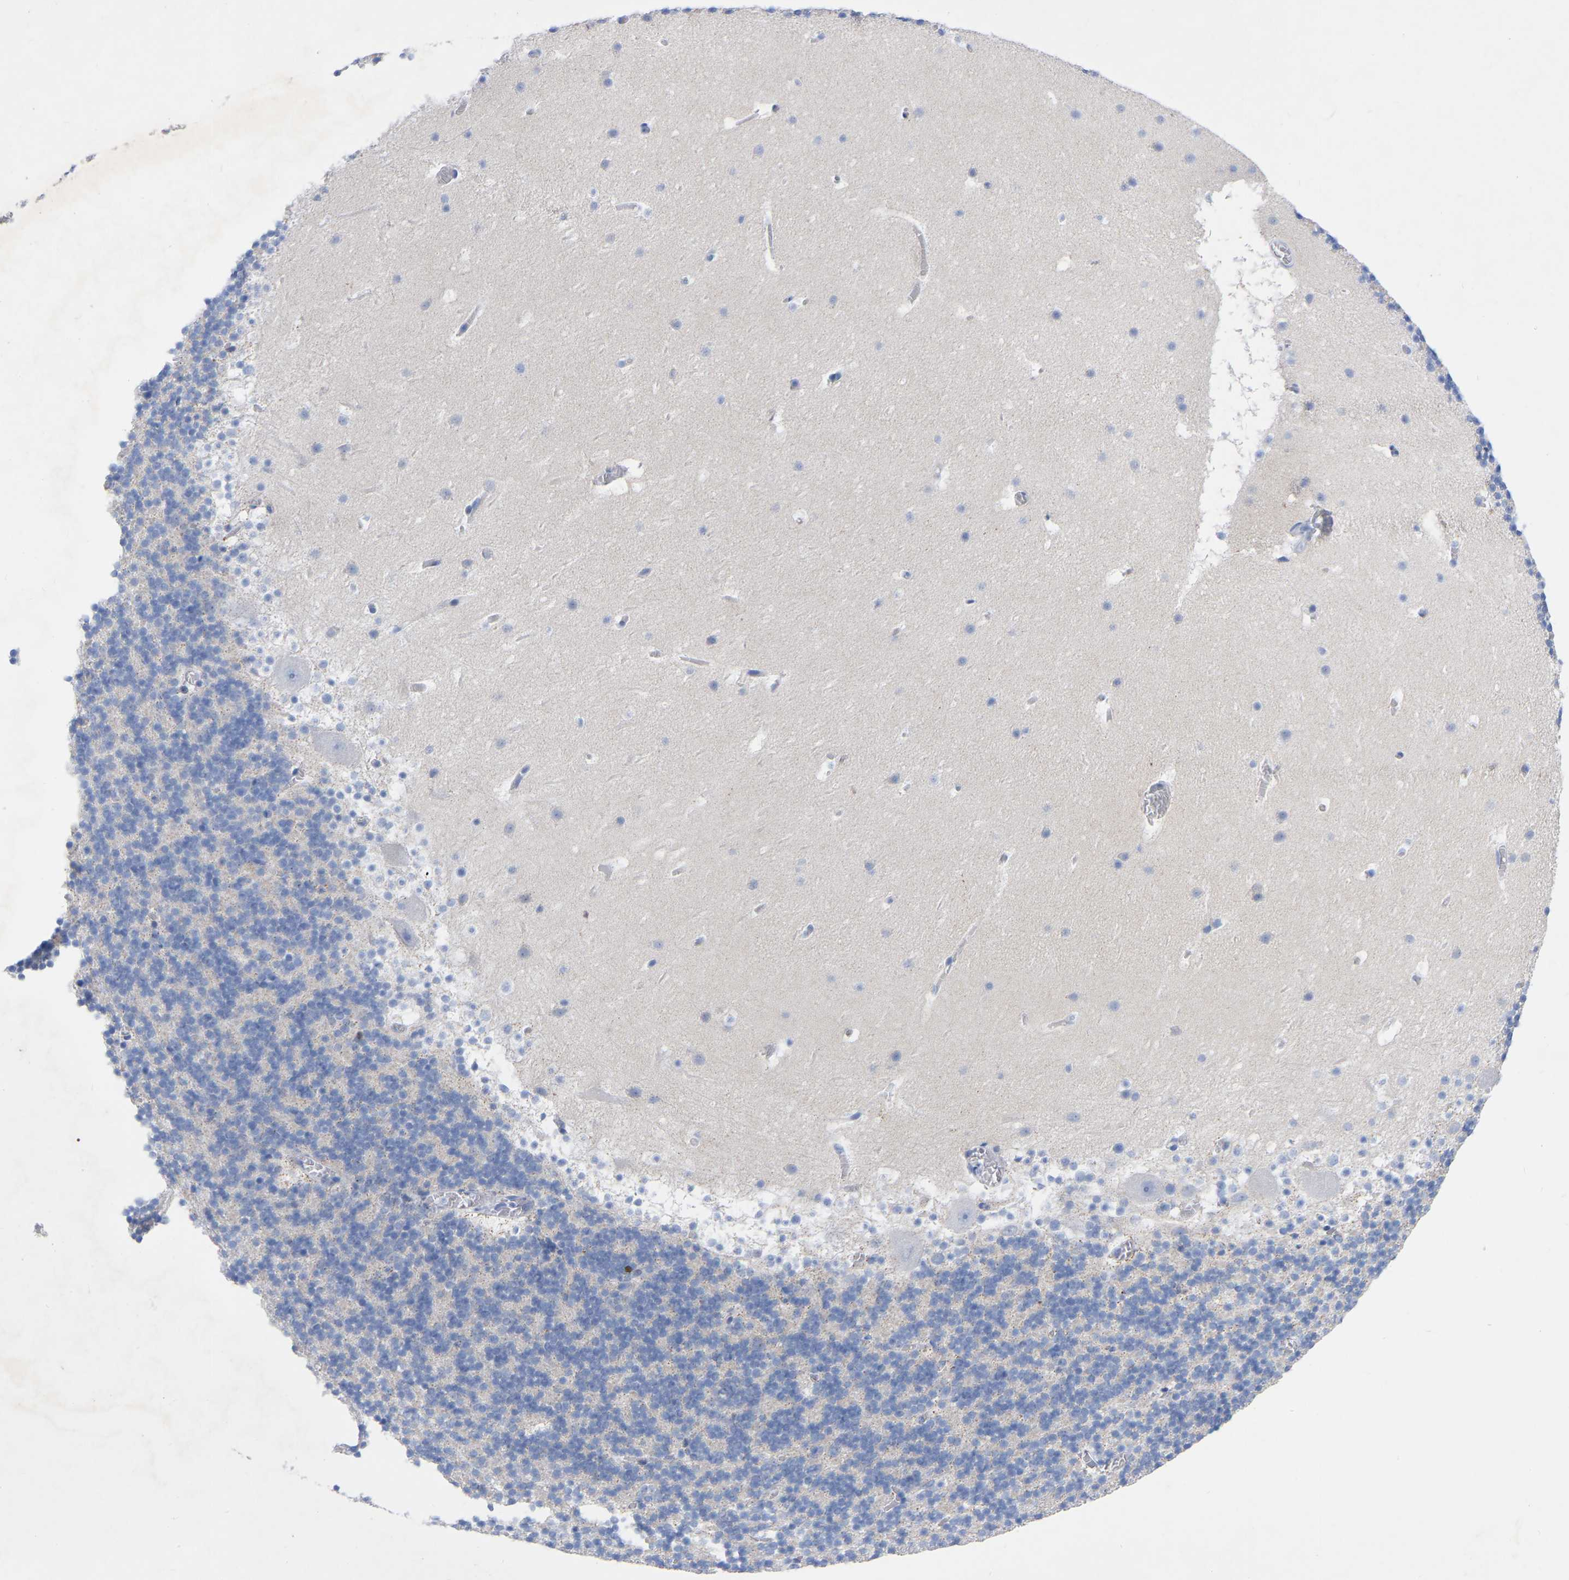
{"staining": {"intensity": "negative", "quantity": "none", "location": "none"}, "tissue": "cerebellum", "cell_type": "Cells in granular layer", "image_type": "normal", "snomed": [{"axis": "morphology", "description": "Normal tissue, NOS"}, {"axis": "topography", "description": "Cerebellum"}], "caption": "Cells in granular layer show no significant protein positivity in normal cerebellum. (Immunohistochemistry, brightfield microscopy, high magnification).", "gene": "ZNF629", "patient": {"sex": "male", "age": 45}}